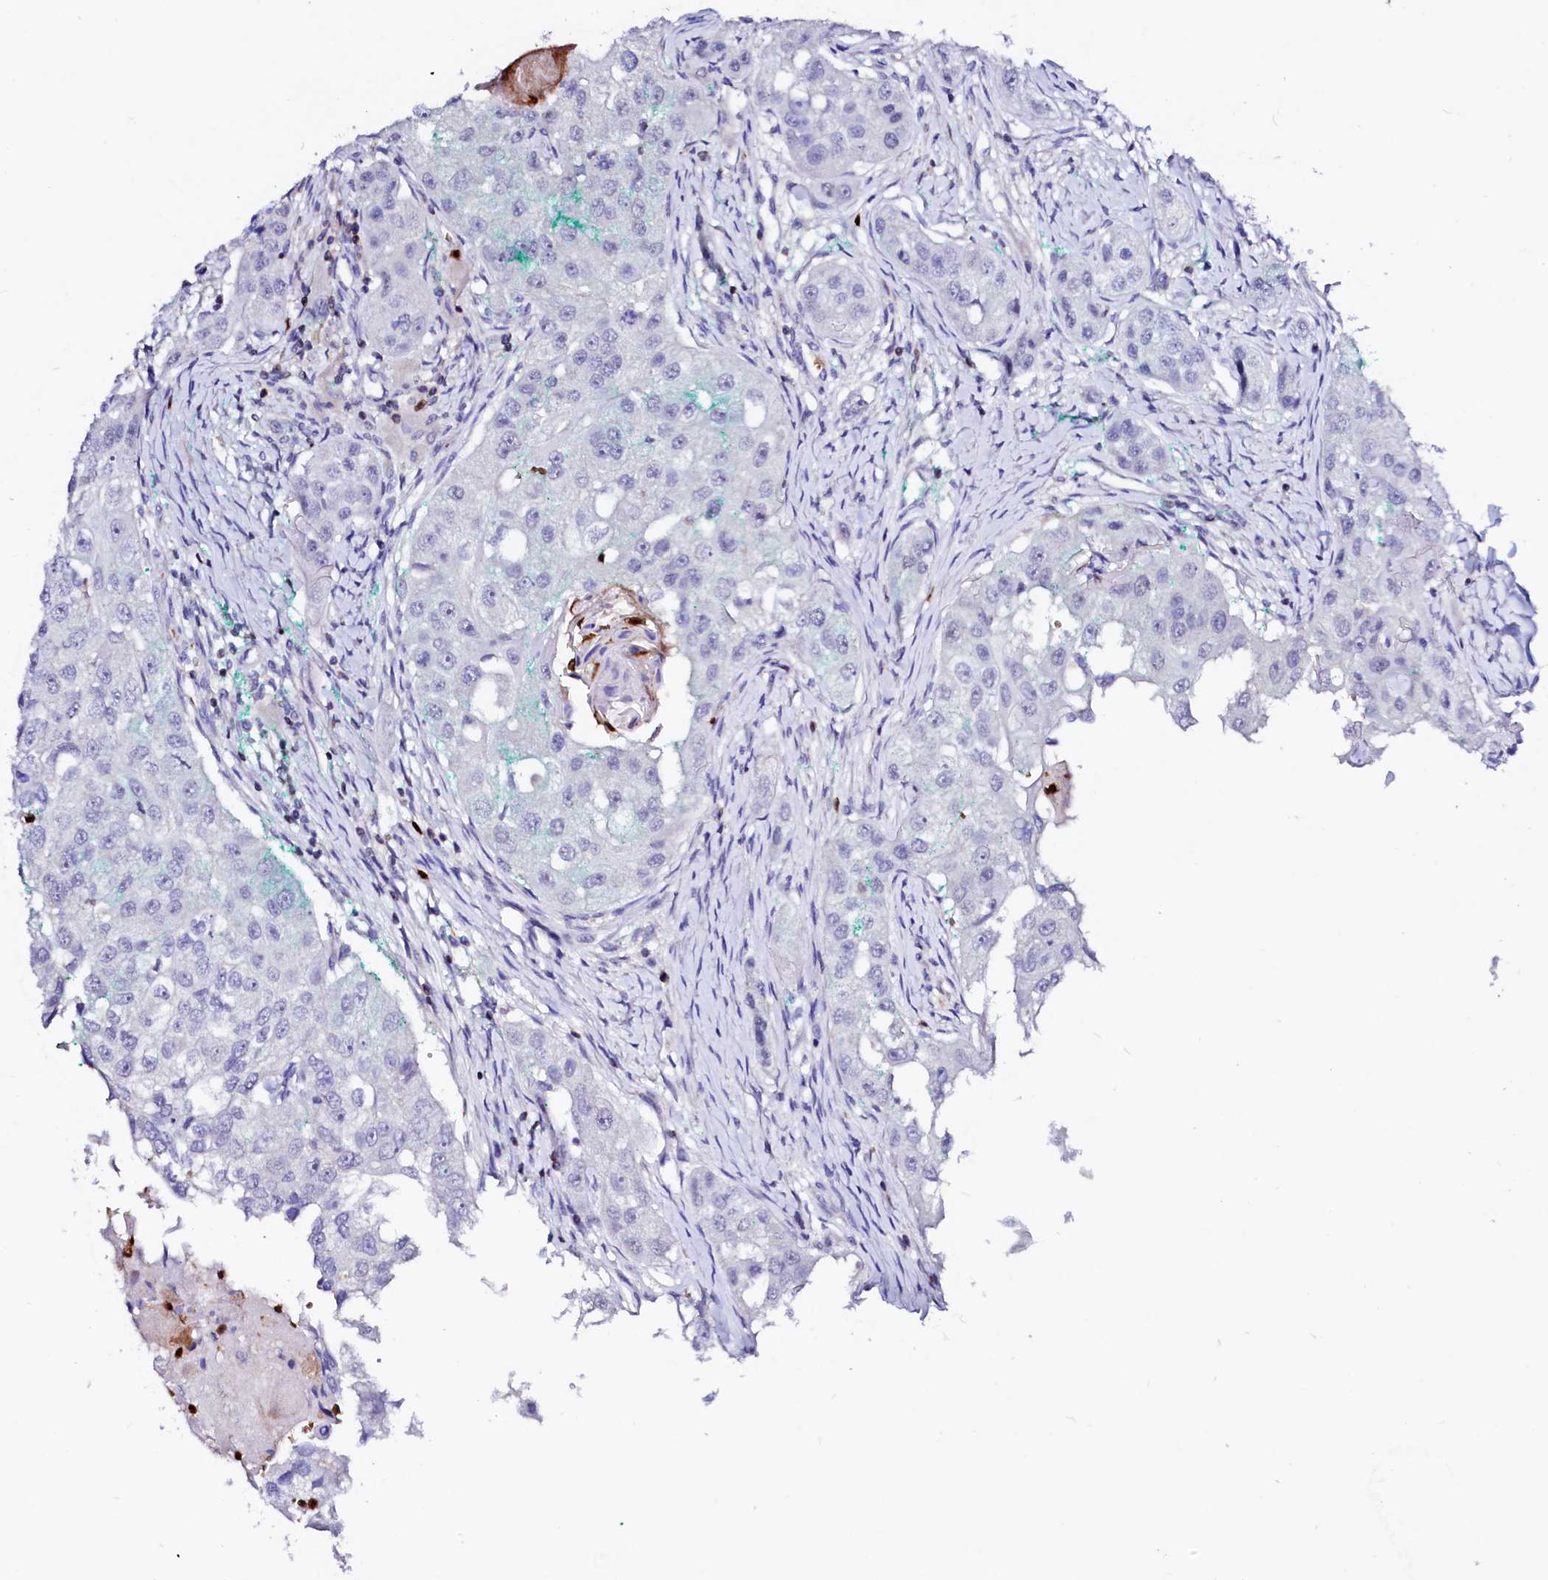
{"staining": {"intensity": "negative", "quantity": "none", "location": "none"}, "tissue": "head and neck cancer", "cell_type": "Tumor cells", "image_type": "cancer", "snomed": [{"axis": "morphology", "description": "Normal tissue, NOS"}, {"axis": "morphology", "description": "Squamous cell carcinoma, NOS"}, {"axis": "topography", "description": "Skeletal muscle"}, {"axis": "topography", "description": "Head-Neck"}], "caption": "IHC micrograph of neoplastic tissue: human squamous cell carcinoma (head and neck) stained with DAB (3,3'-diaminobenzidine) shows no significant protein positivity in tumor cells.", "gene": "RAB27A", "patient": {"sex": "male", "age": 51}}